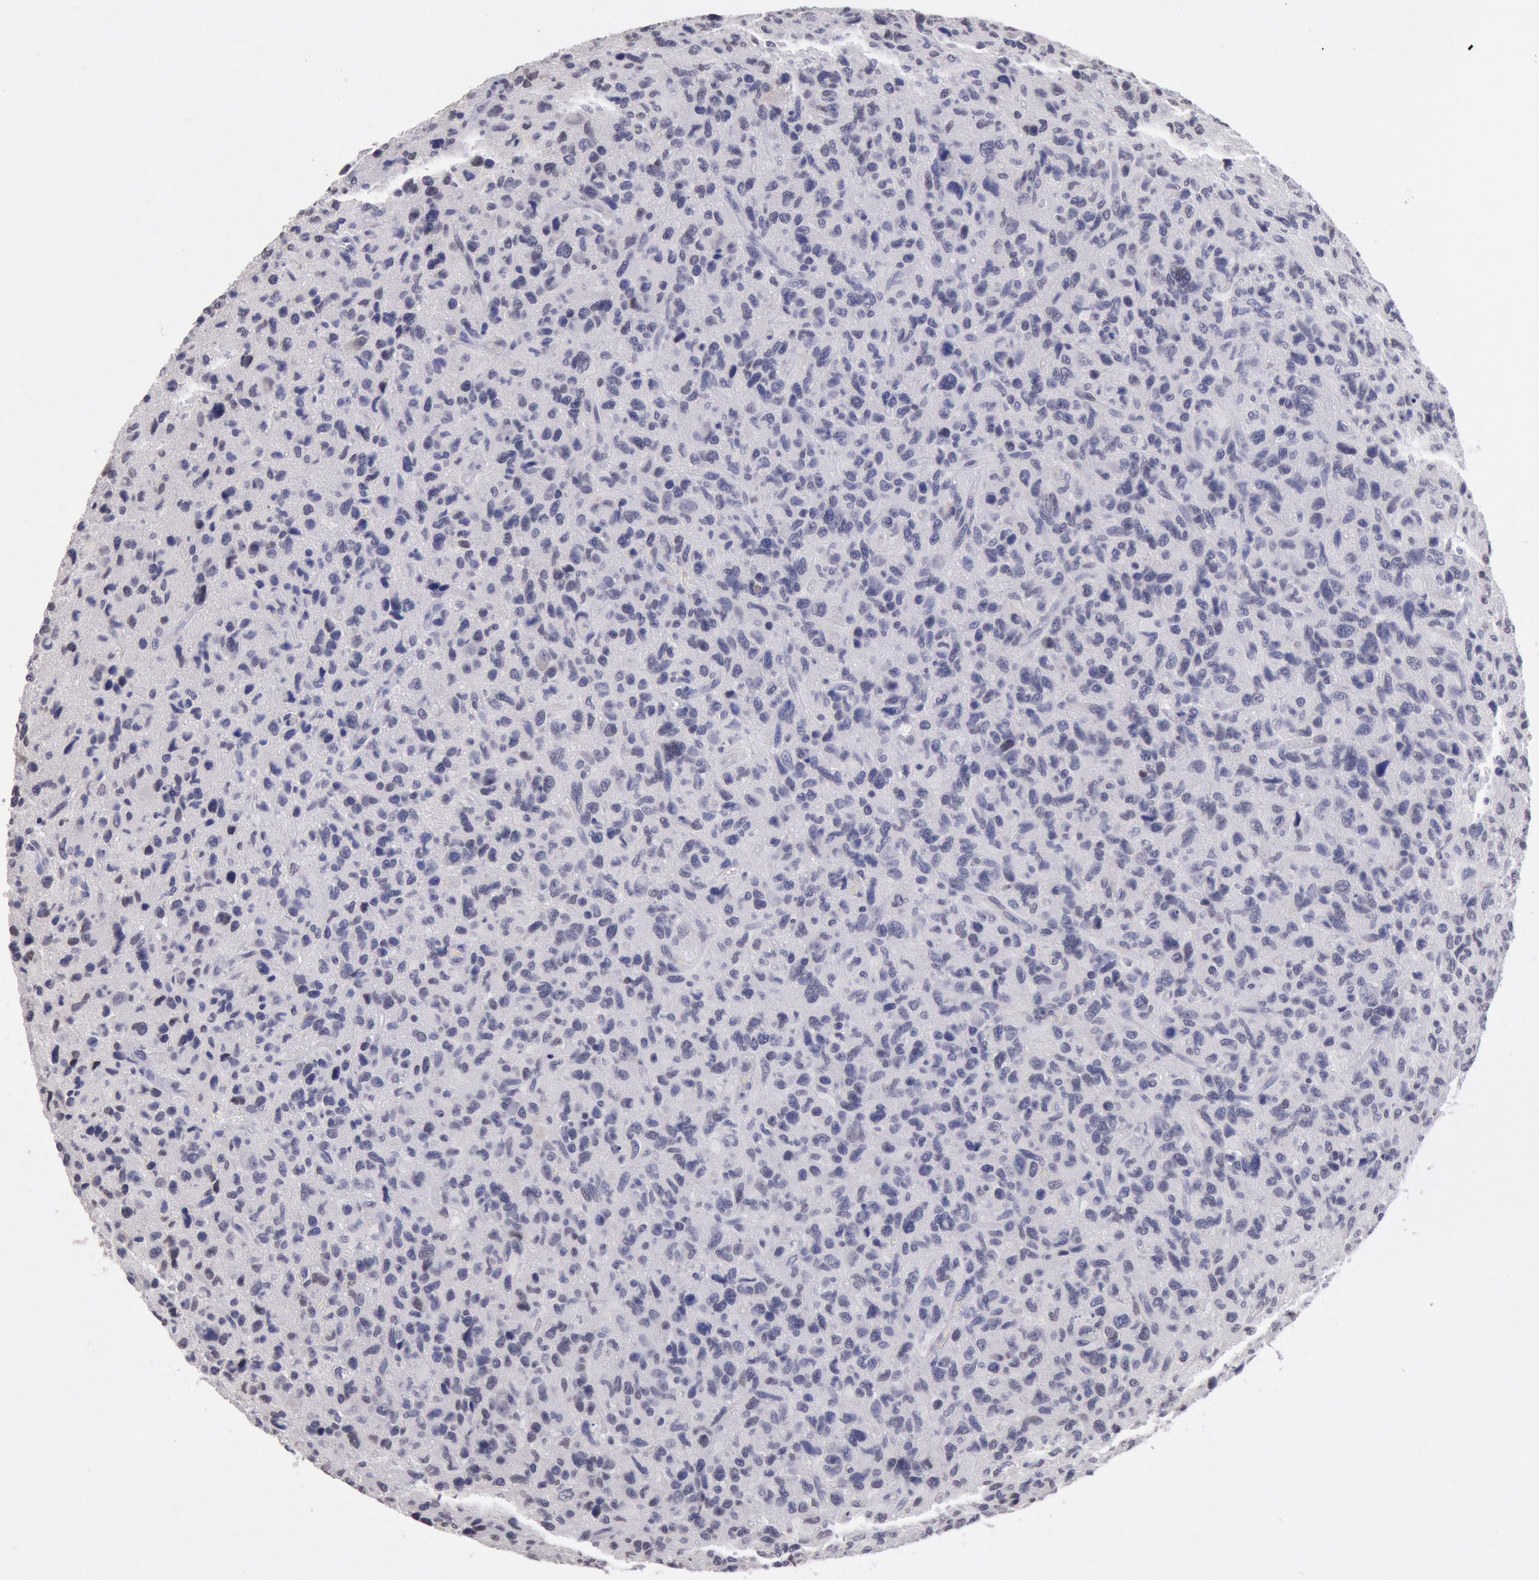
{"staining": {"intensity": "negative", "quantity": "none", "location": "none"}, "tissue": "glioma", "cell_type": "Tumor cells", "image_type": "cancer", "snomed": [{"axis": "morphology", "description": "Glioma, malignant, High grade"}, {"axis": "topography", "description": "Brain"}], "caption": "The image demonstrates no significant positivity in tumor cells of high-grade glioma (malignant).", "gene": "MYH7", "patient": {"sex": "female", "age": 60}}